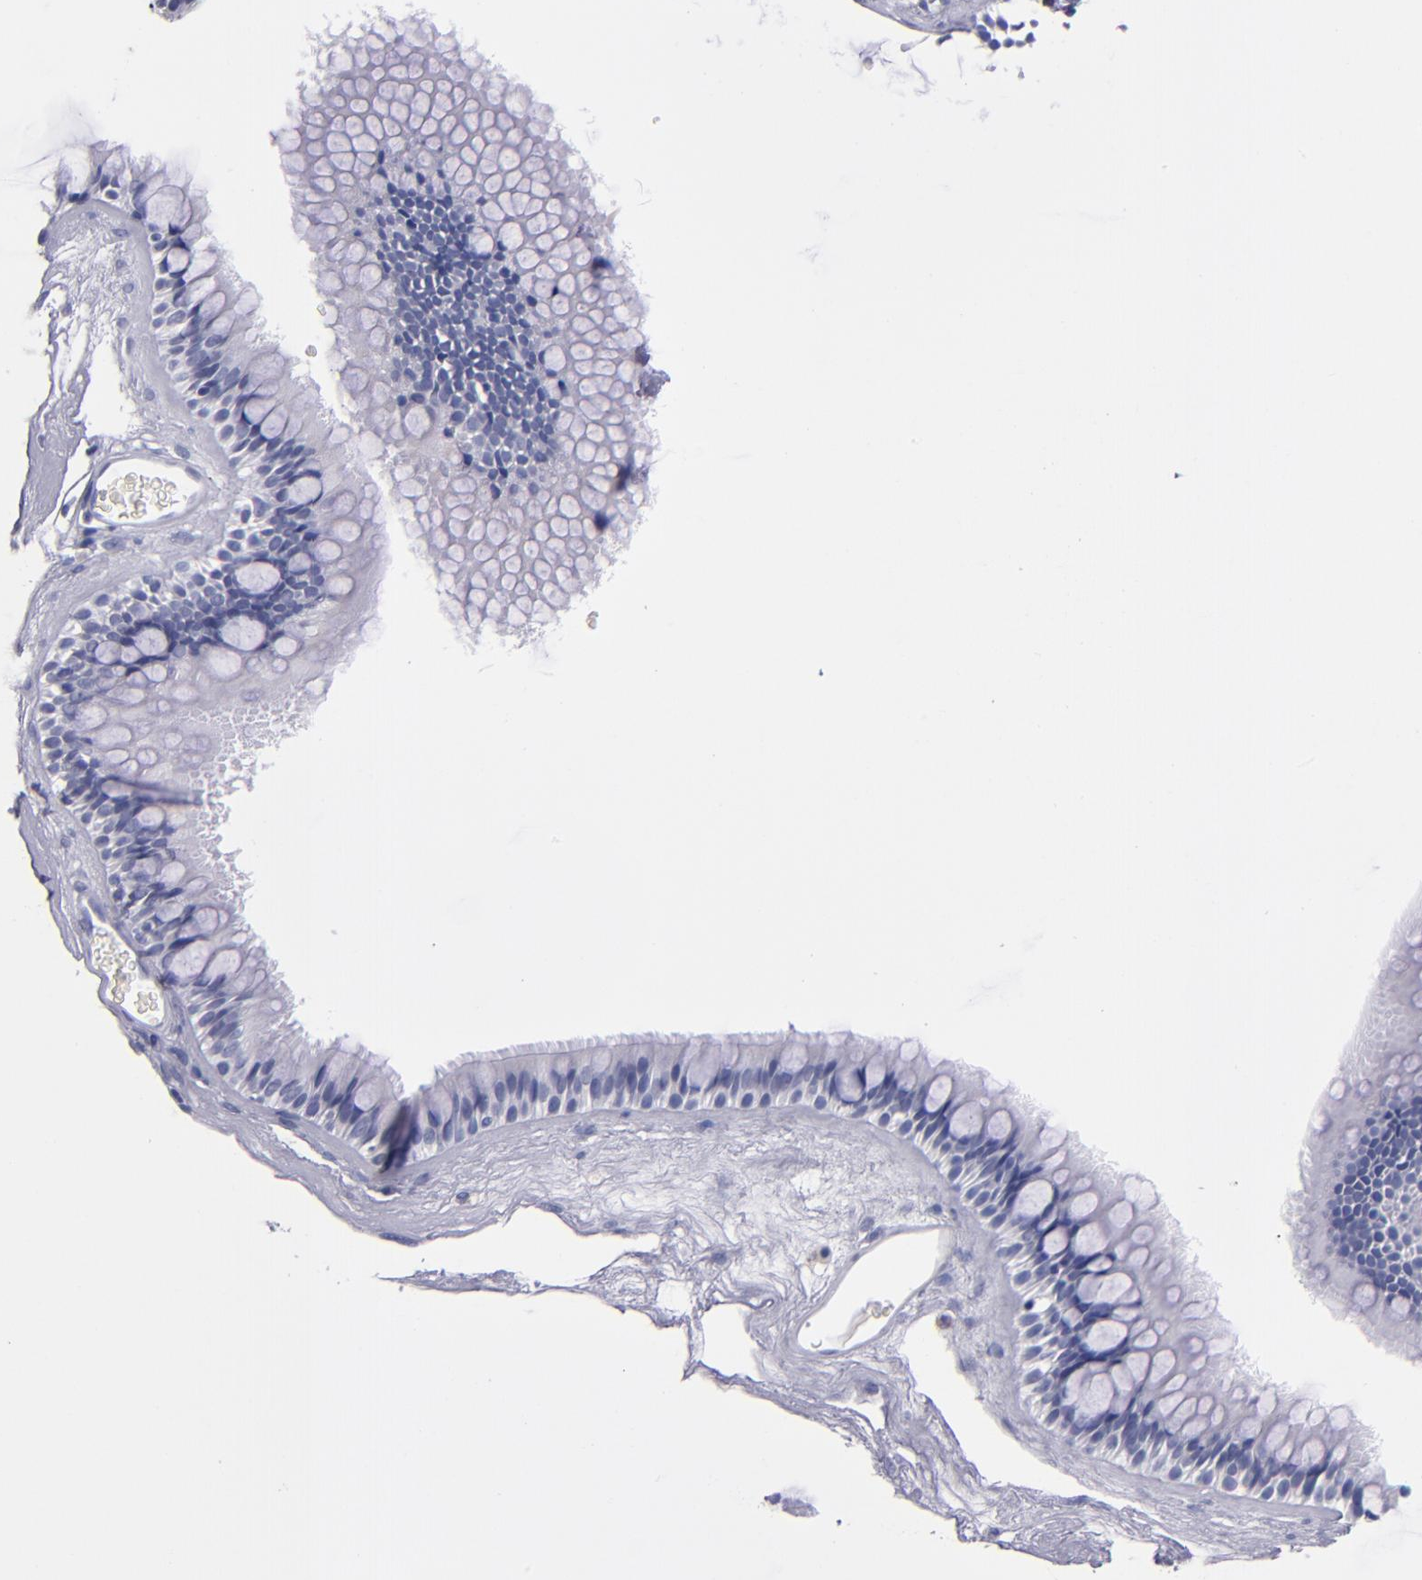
{"staining": {"intensity": "negative", "quantity": "none", "location": "none"}, "tissue": "nasopharynx", "cell_type": "Respiratory epithelial cells", "image_type": "normal", "snomed": [{"axis": "morphology", "description": "Normal tissue, NOS"}, {"axis": "morphology", "description": "Inflammation, NOS"}, {"axis": "topography", "description": "Nasopharynx"}], "caption": "Histopathology image shows no significant protein expression in respiratory epithelial cells of normal nasopharynx.", "gene": "HNF1B", "patient": {"sex": "male", "age": 48}}